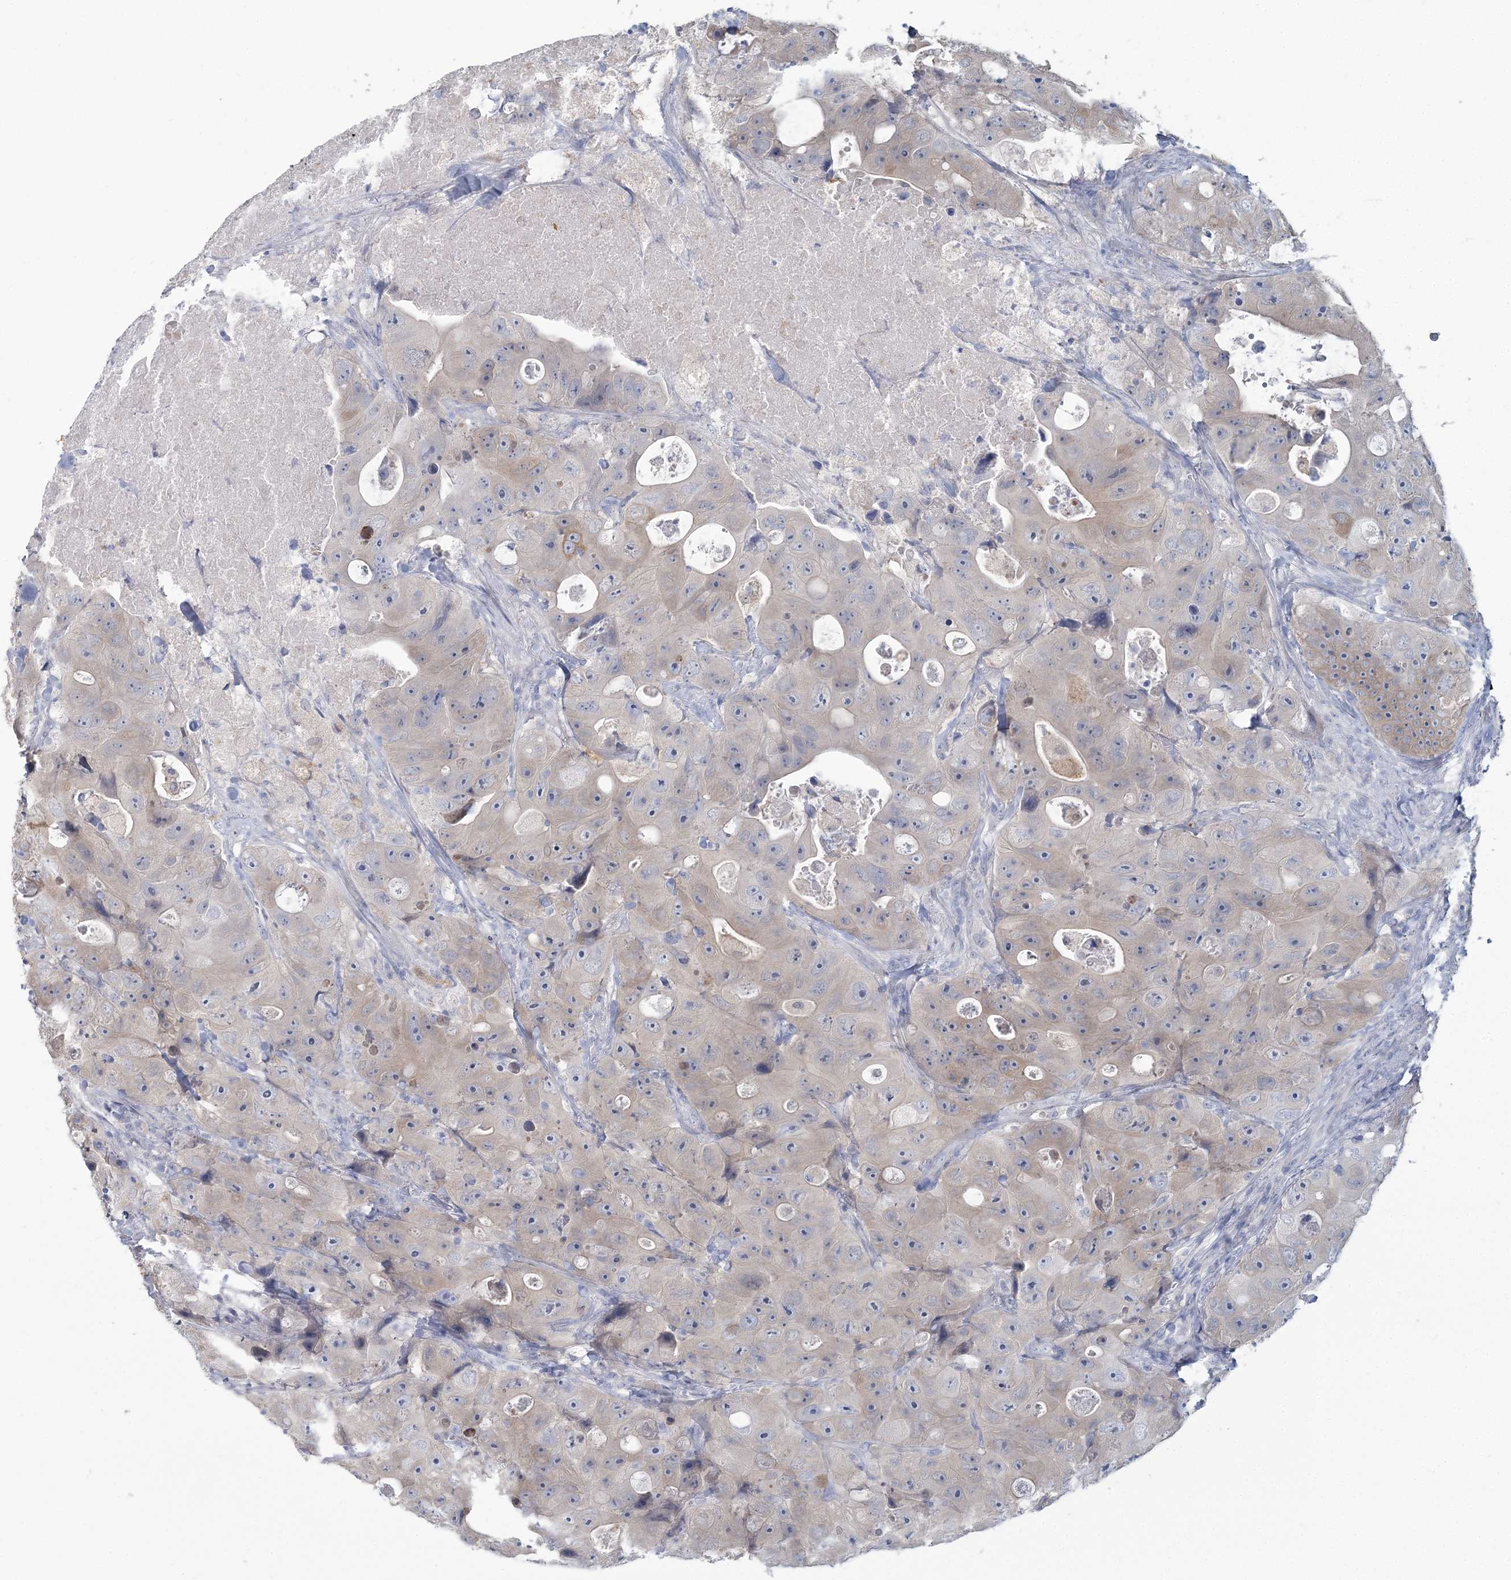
{"staining": {"intensity": "negative", "quantity": "none", "location": "none"}, "tissue": "colorectal cancer", "cell_type": "Tumor cells", "image_type": "cancer", "snomed": [{"axis": "morphology", "description": "Adenocarcinoma, NOS"}, {"axis": "topography", "description": "Colon"}], "caption": "Immunohistochemistry of human colorectal cancer (adenocarcinoma) demonstrates no expression in tumor cells.", "gene": "CMBL", "patient": {"sex": "female", "age": 46}}